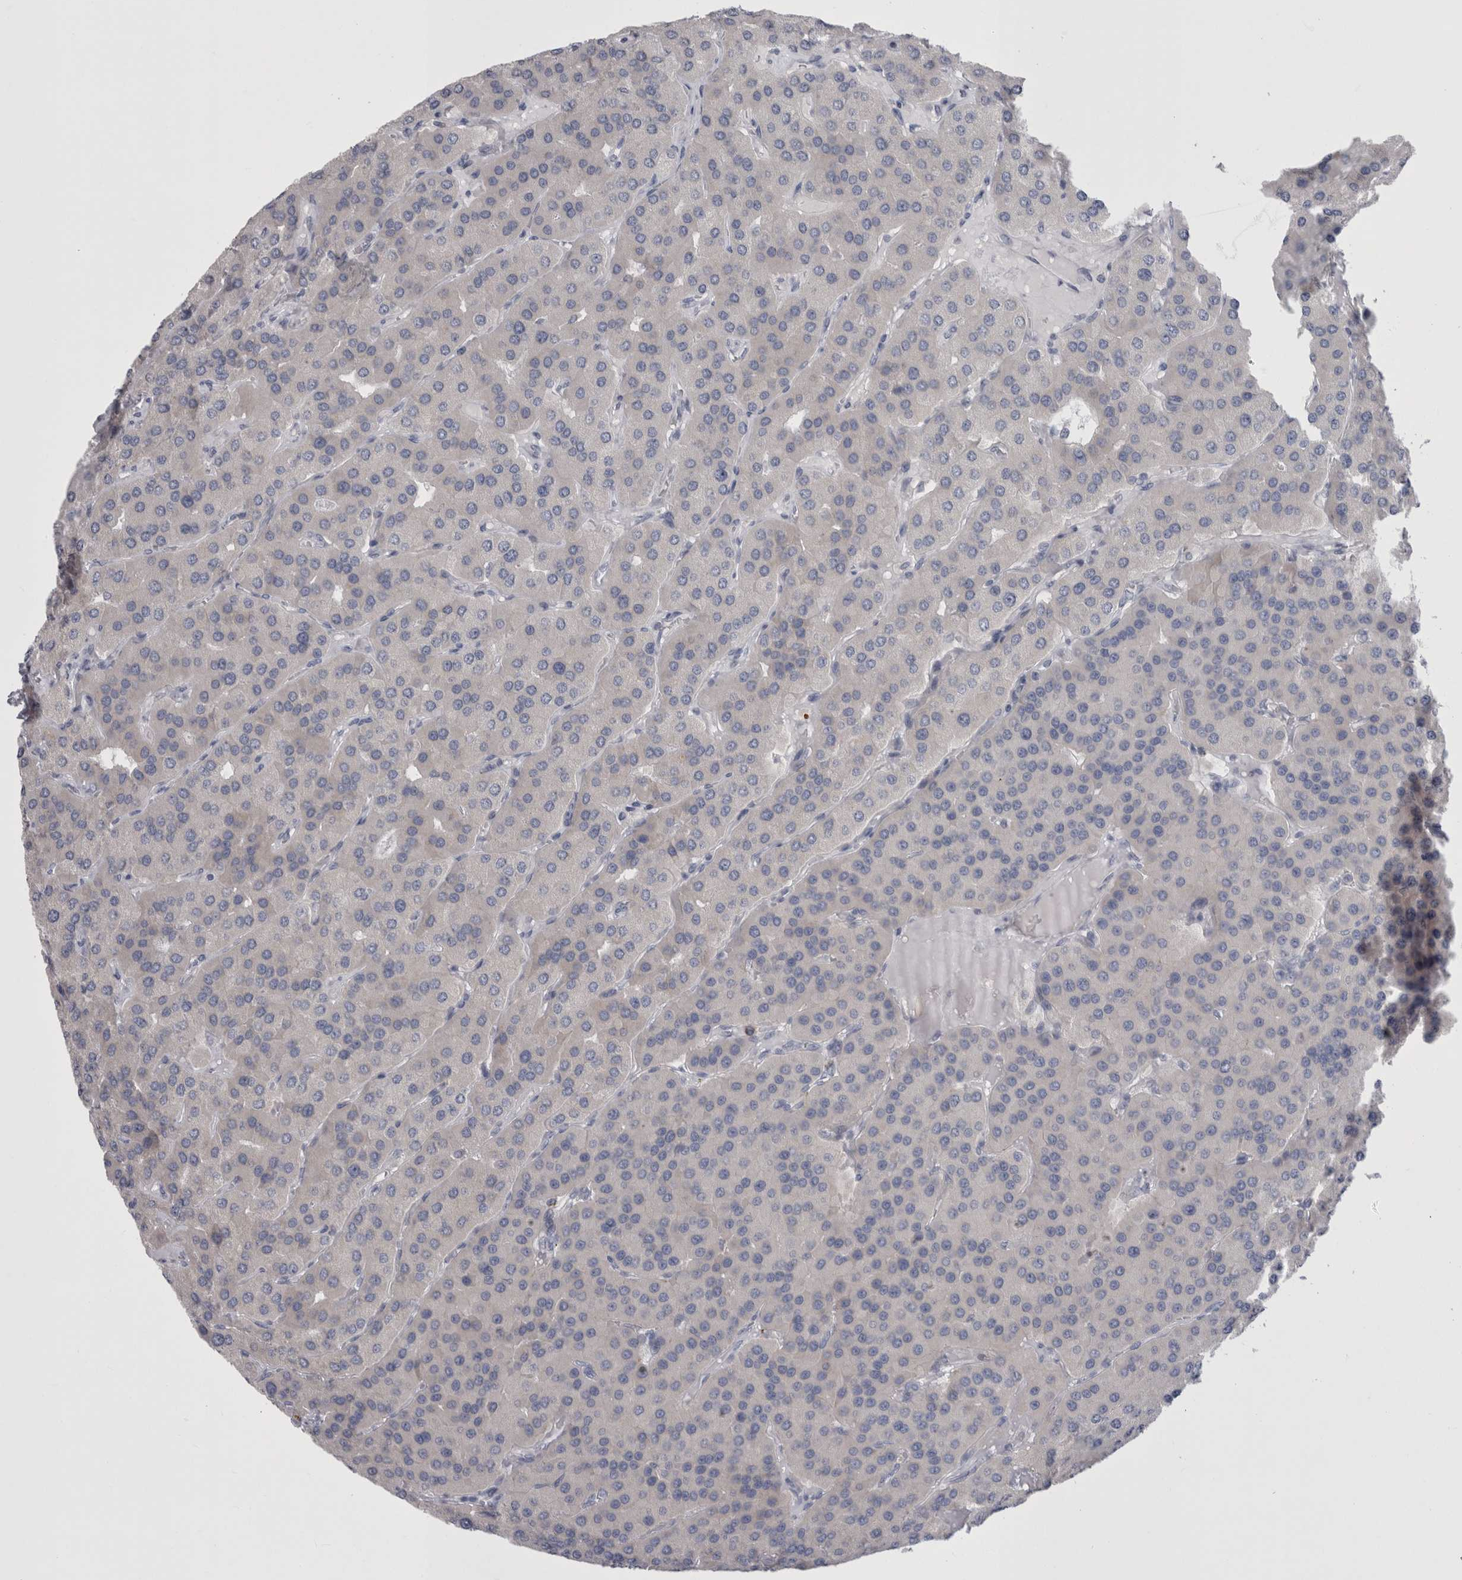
{"staining": {"intensity": "negative", "quantity": "none", "location": "none"}, "tissue": "parathyroid gland", "cell_type": "Glandular cells", "image_type": "normal", "snomed": [{"axis": "morphology", "description": "Normal tissue, NOS"}, {"axis": "morphology", "description": "Adenoma, NOS"}, {"axis": "topography", "description": "Parathyroid gland"}], "caption": "Parathyroid gland was stained to show a protein in brown. There is no significant positivity in glandular cells. Nuclei are stained in blue.", "gene": "PWP2", "patient": {"sex": "female", "age": 86}}